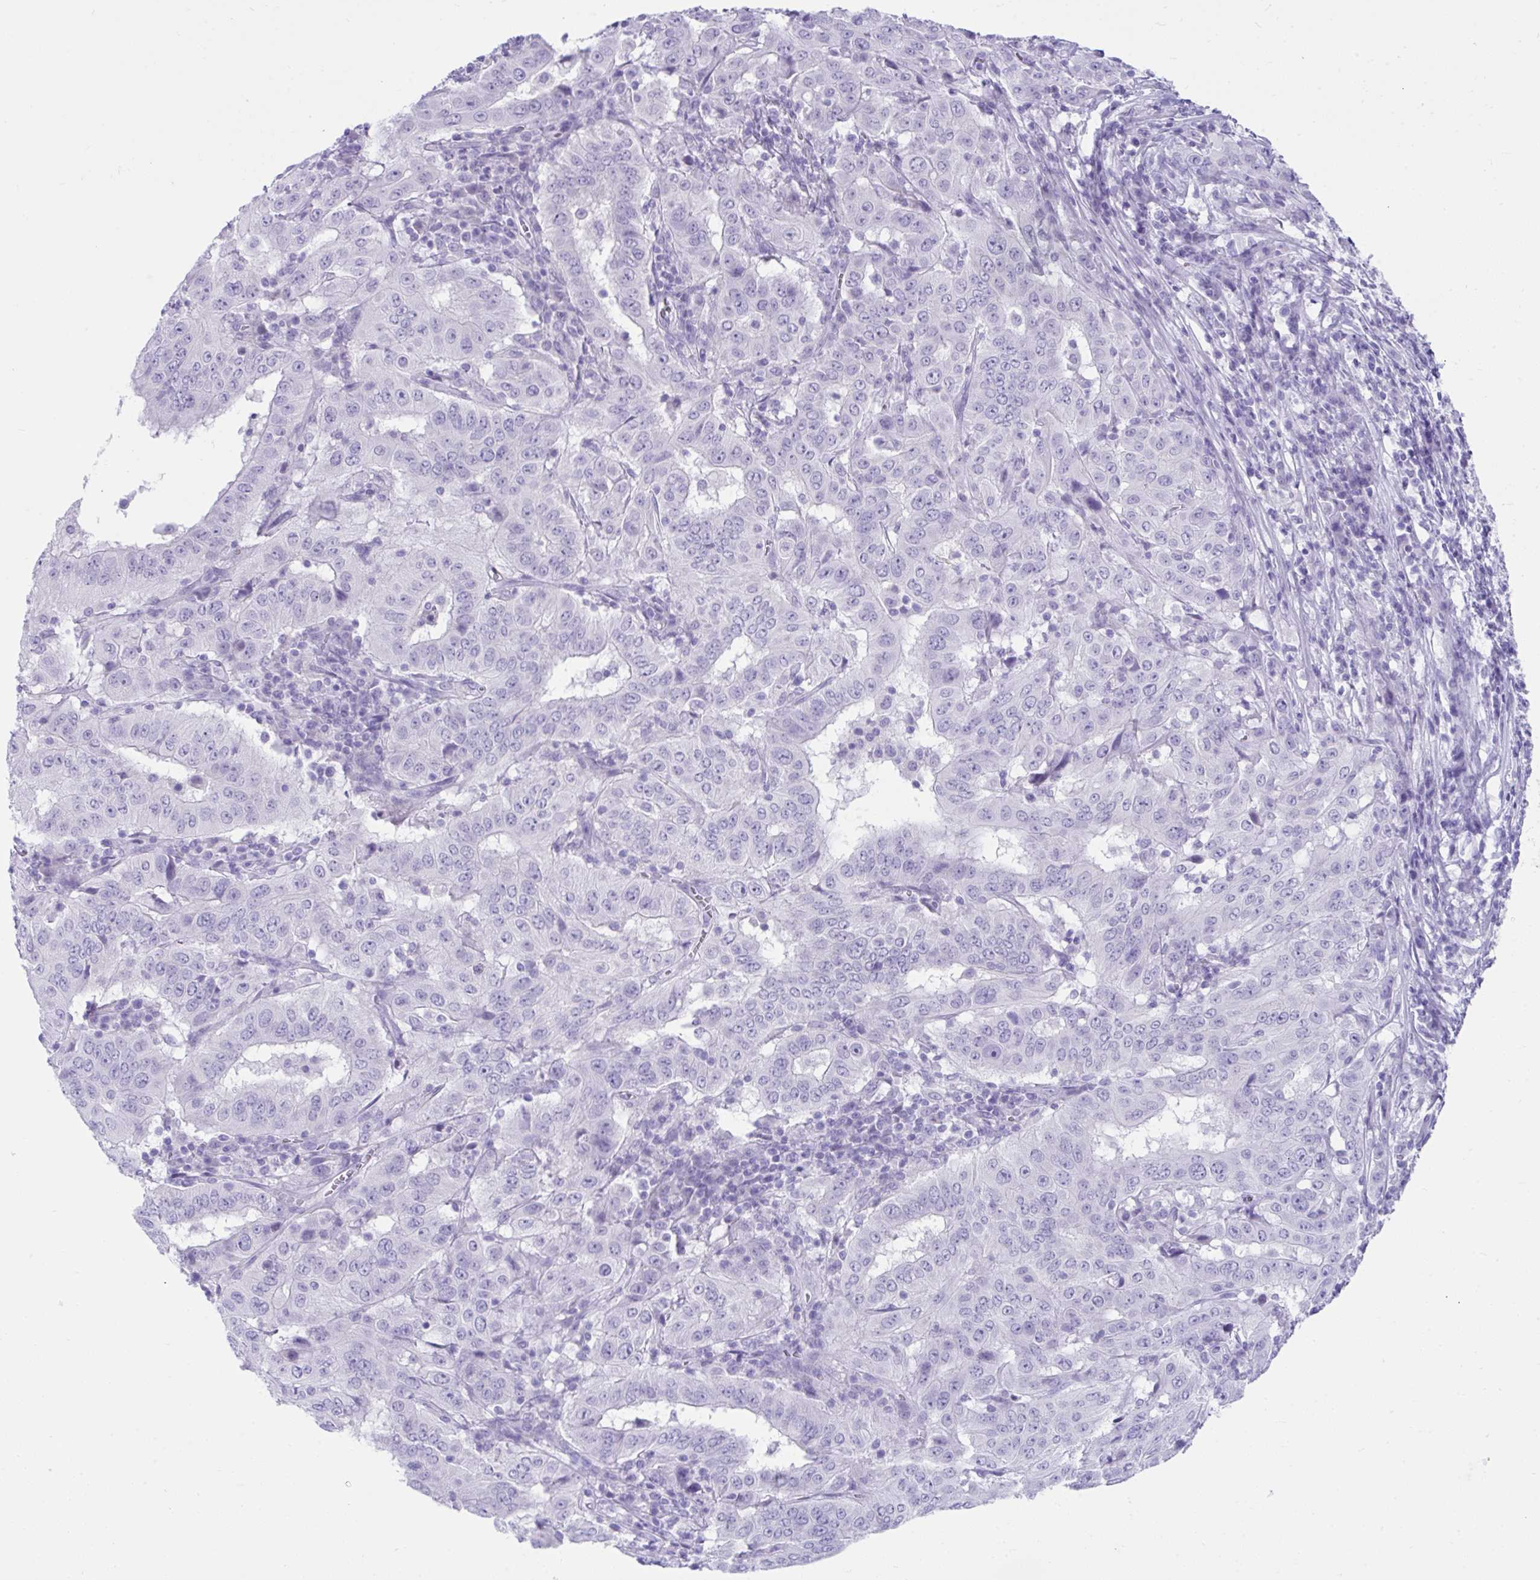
{"staining": {"intensity": "negative", "quantity": "none", "location": "none"}, "tissue": "pancreatic cancer", "cell_type": "Tumor cells", "image_type": "cancer", "snomed": [{"axis": "morphology", "description": "Adenocarcinoma, NOS"}, {"axis": "topography", "description": "Pancreas"}], "caption": "Adenocarcinoma (pancreatic) stained for a protein using immunohistochemistry (IHC) shows no positivity tumor cells.", "gene": "PSCA", "patient": {"sex": "male", "age": 63}}